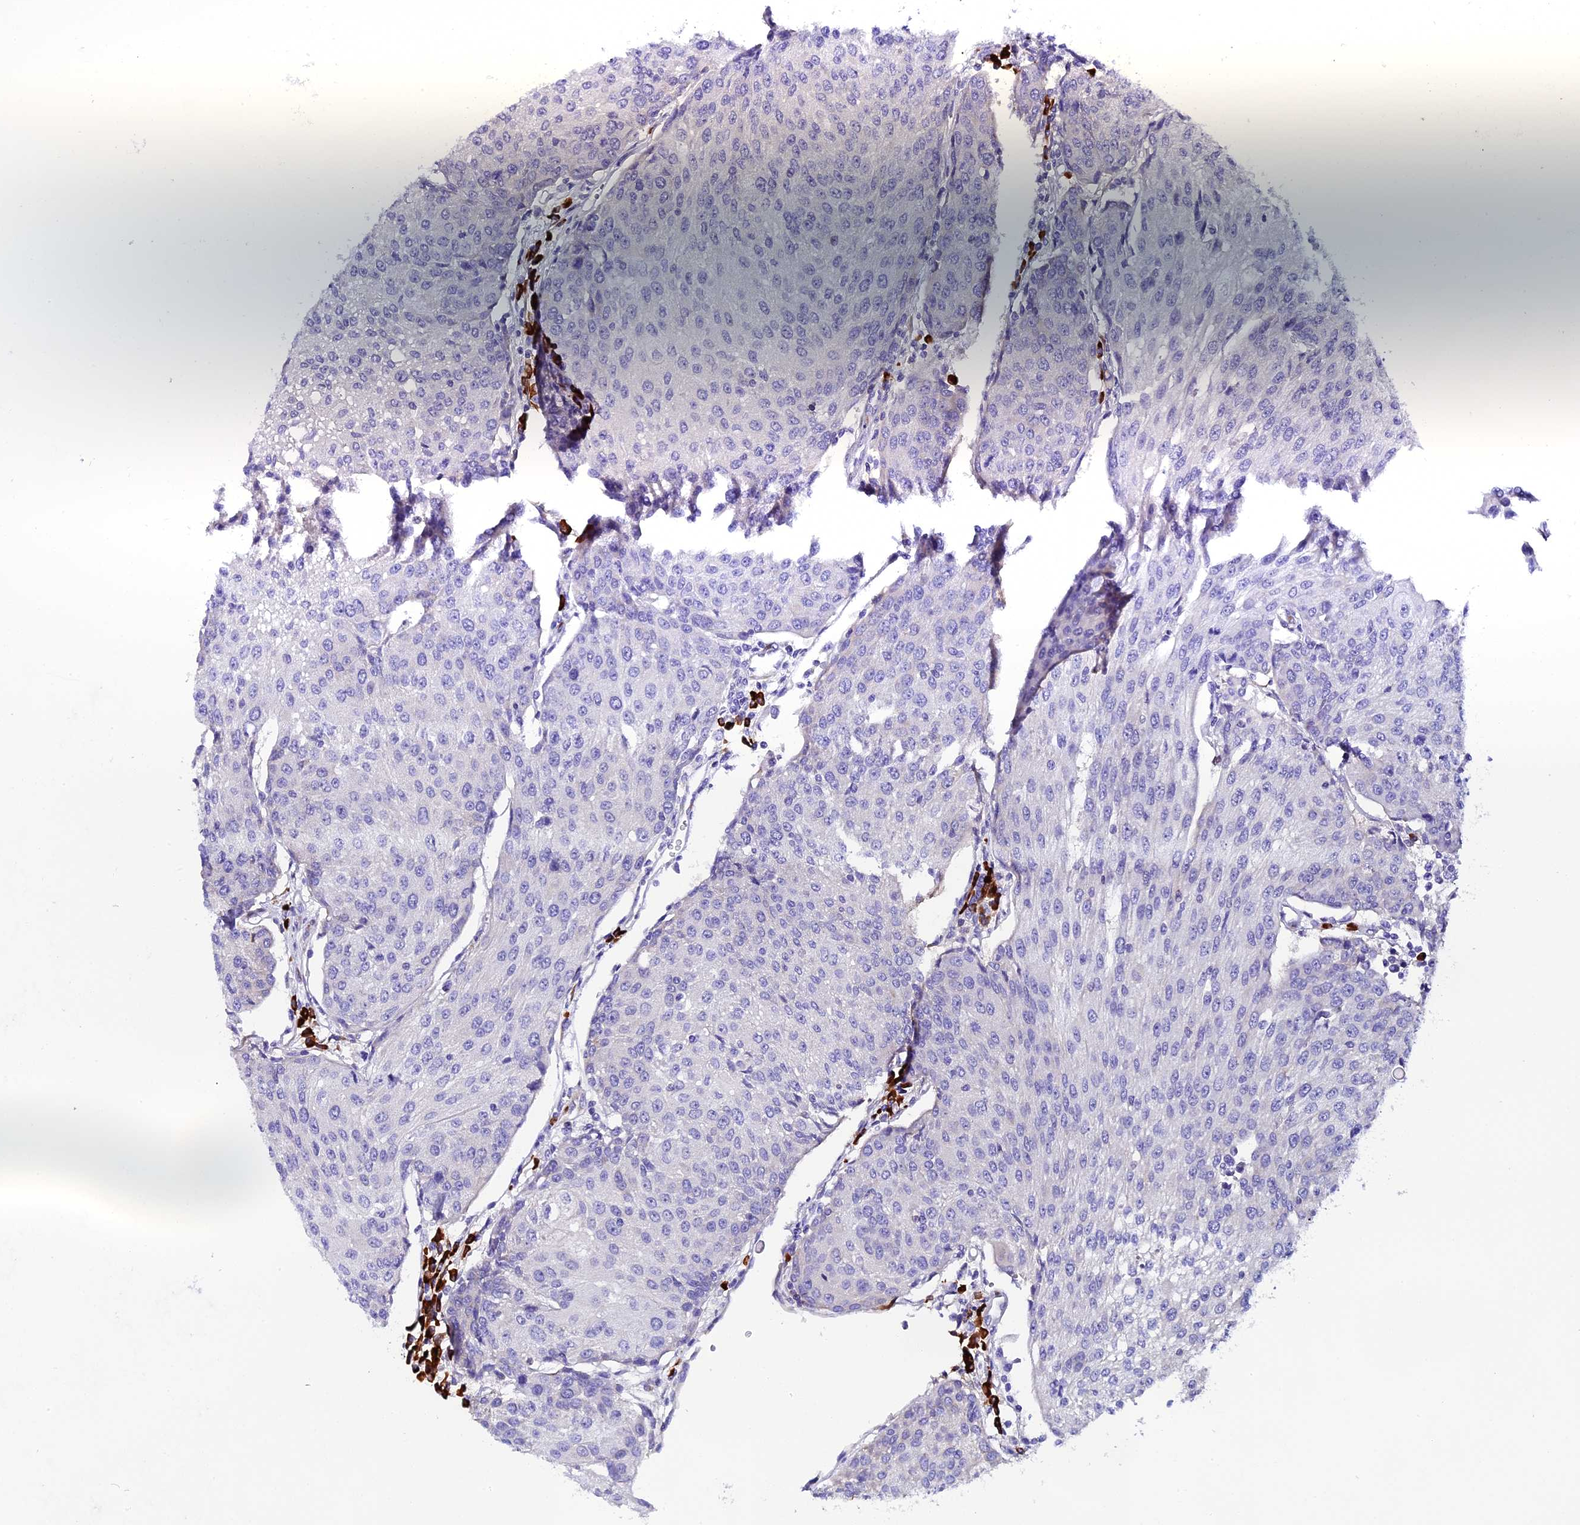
{"staining": {"intensity": "negative", "quantity": "none", "location": "none"}, "tissue": "urothelial cancer", "cell_type": "Tumor cells", "image_type": "cancer", "snomed": [{"axis": "morphology", "description": "Urothelial carcinoma, High grade"}, {"axis": "topography", "description": "Urinary bladder"}], "caption": "This is a image of immunohistochemistry (IHC) staining of urothelial carcinoma (high-grade), which shows no positivity in tumor cells.", "gene": "FKBP11", "patient": {"sex": "female", "age": 85}}